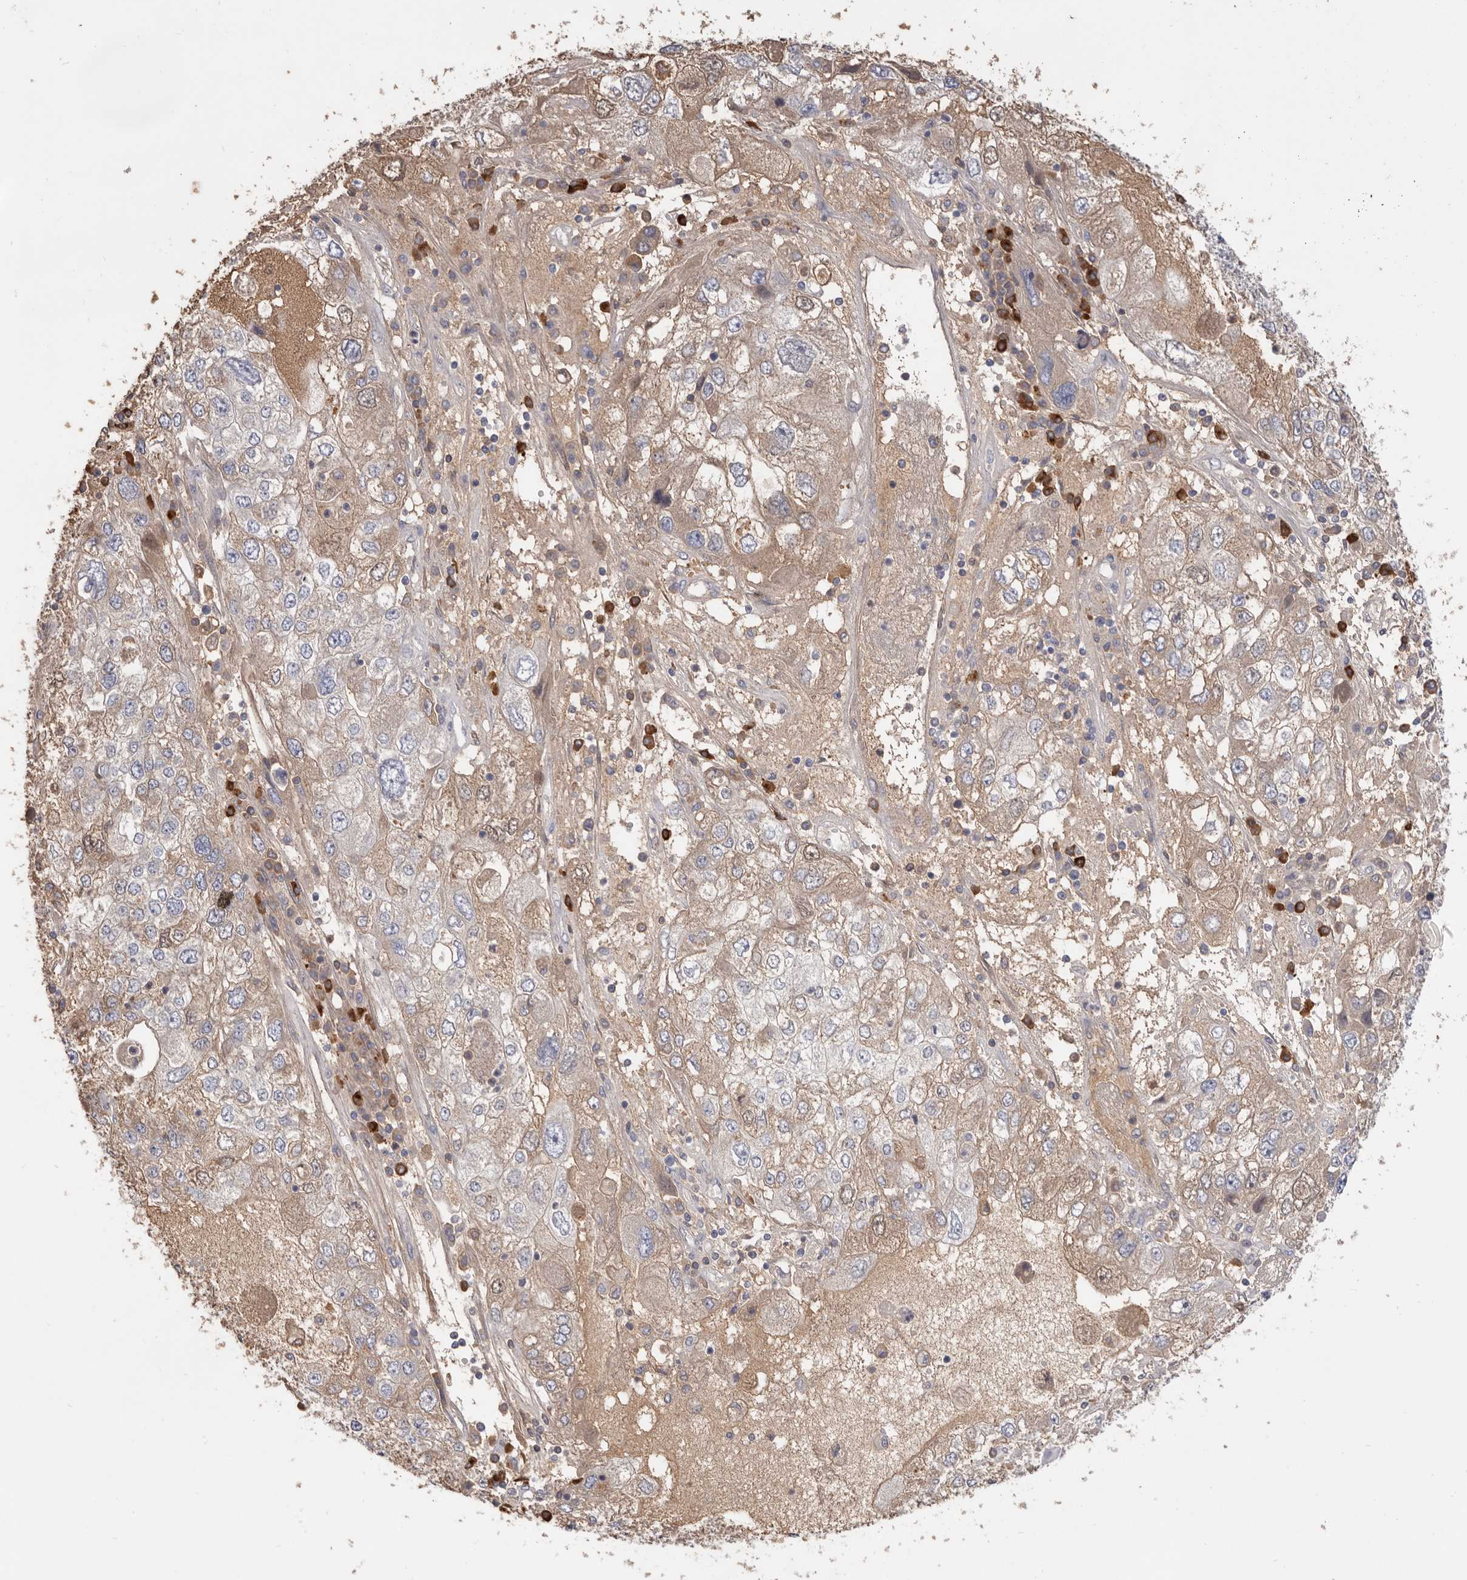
{"staining": {"intensity": "weak", "quantity": "25%-75%", "location": "cytoplasmic/membranous"}, "tissue": "endometrial cancer", "cell_type": "Tumor cells", "image_type": "cancer", "snomed": [{"axis": "morphology", "description": "Adenocarcinoma, NOS"}, {"axis": "topography", "description": "Endometrium"}], "caption": "Brown immunohistochemical staining in adenocarcinoma (endometrial) displays weak cytoplasmic/membranous positivity in approximately 25%-75% of tumor cells.", "gene": "HCAR2", "patient": {"sex": "female", "age": 49}}